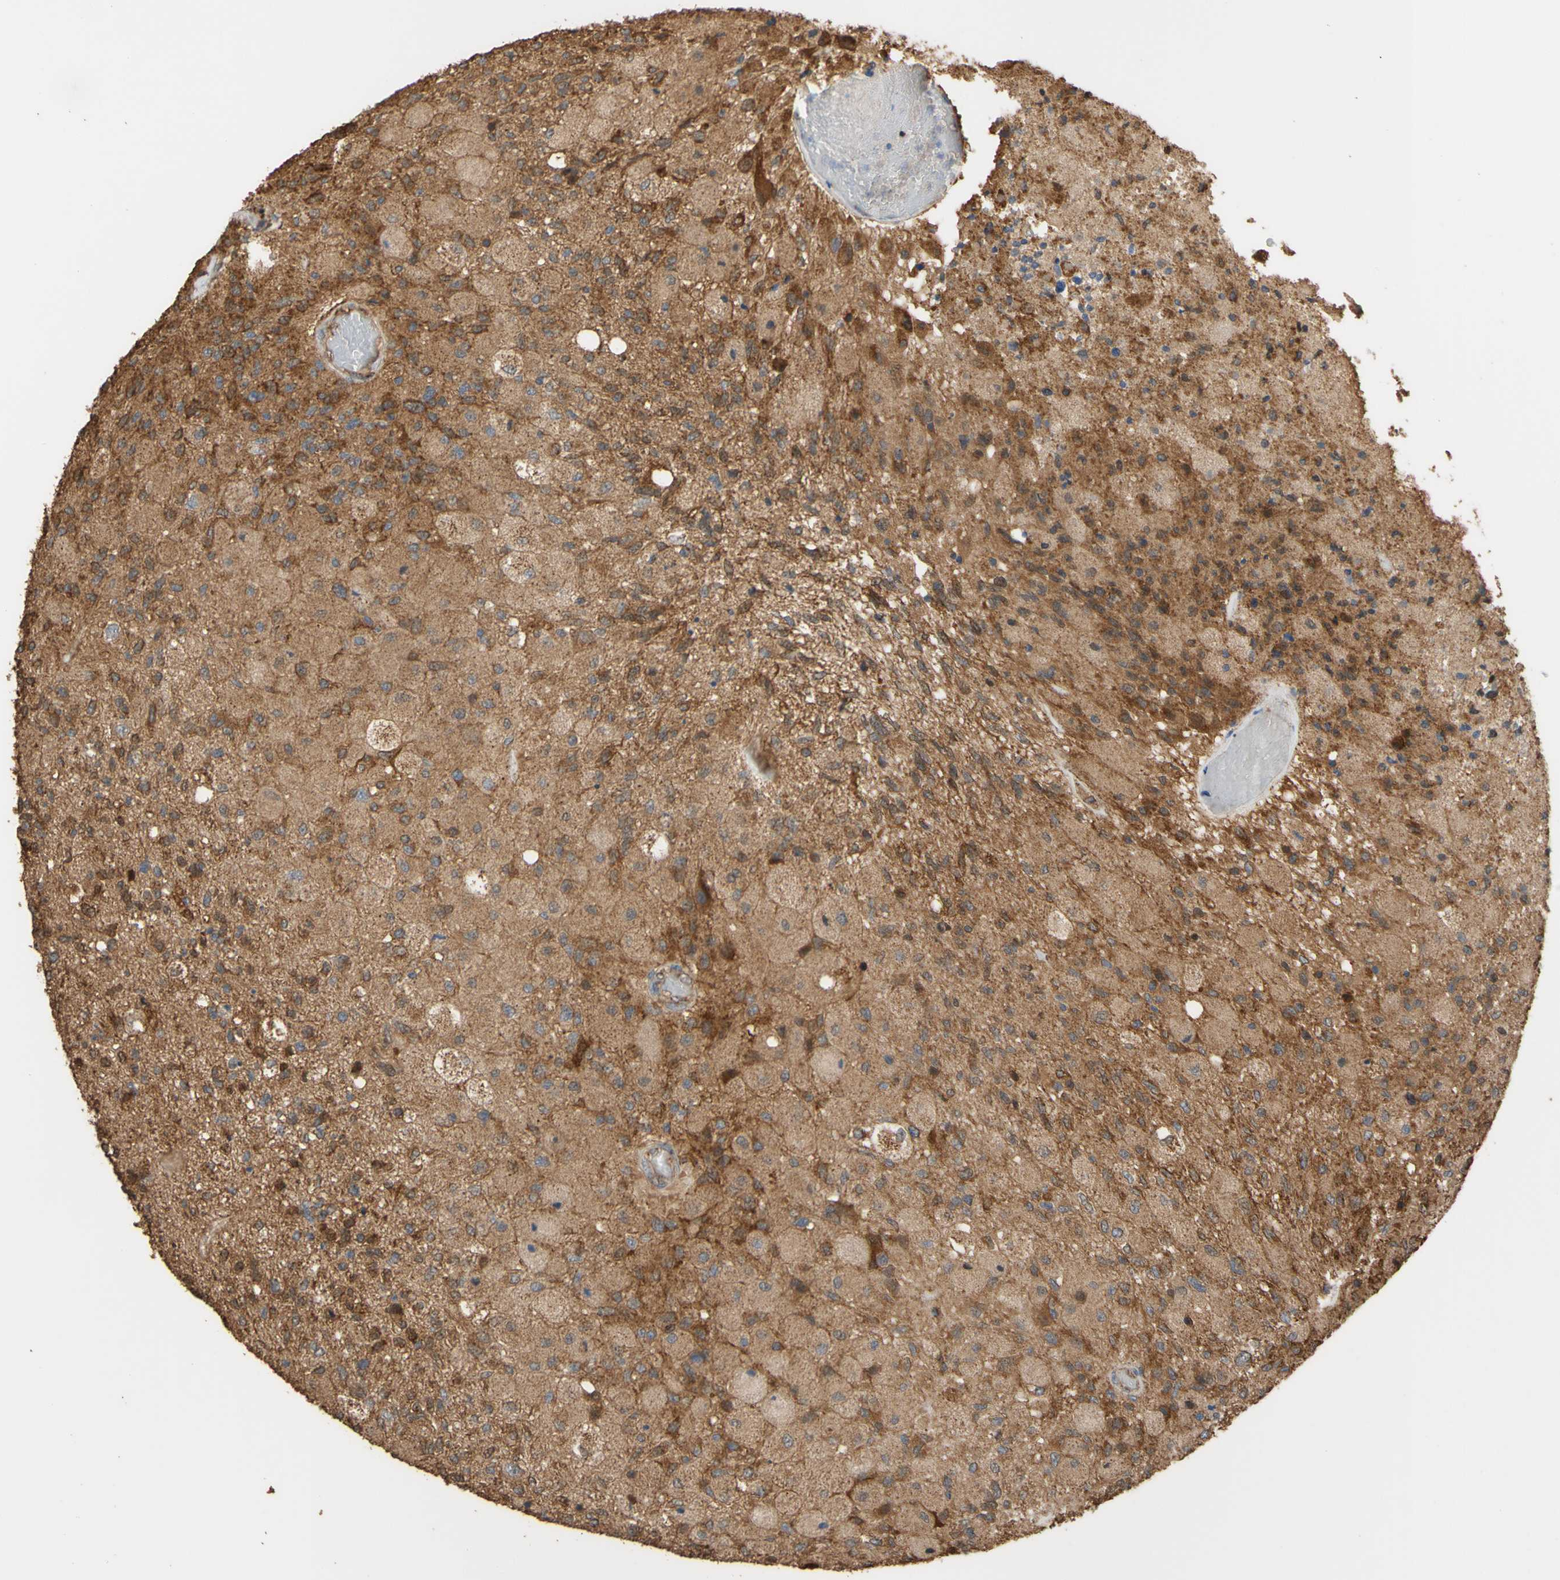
{"staining": {"intensity": "weak", "quantity": ">75%", "location": "cytoplasmic/membranous"}, "tissue": "glioma", "cell_type": "Tumor cells", "image_type": "cancer", "snomed": [{"axis": "morphology", "description": "Normal tissue, NOS"}, {"axis": "morphology", "description": "Glioma, malignant, High grade"}, {"axis": "topography", "description": "Cerebral cortex"}], "caption": "Approximately >75% of tumor cells in human high-grade glioma (malignant) reveal weak cytoplasmic/membranous protein expression as visualized by brown immunohistochemical staining.", "gene": "ALDH9A1", "patient": {"sex": "male", "age": 77}}